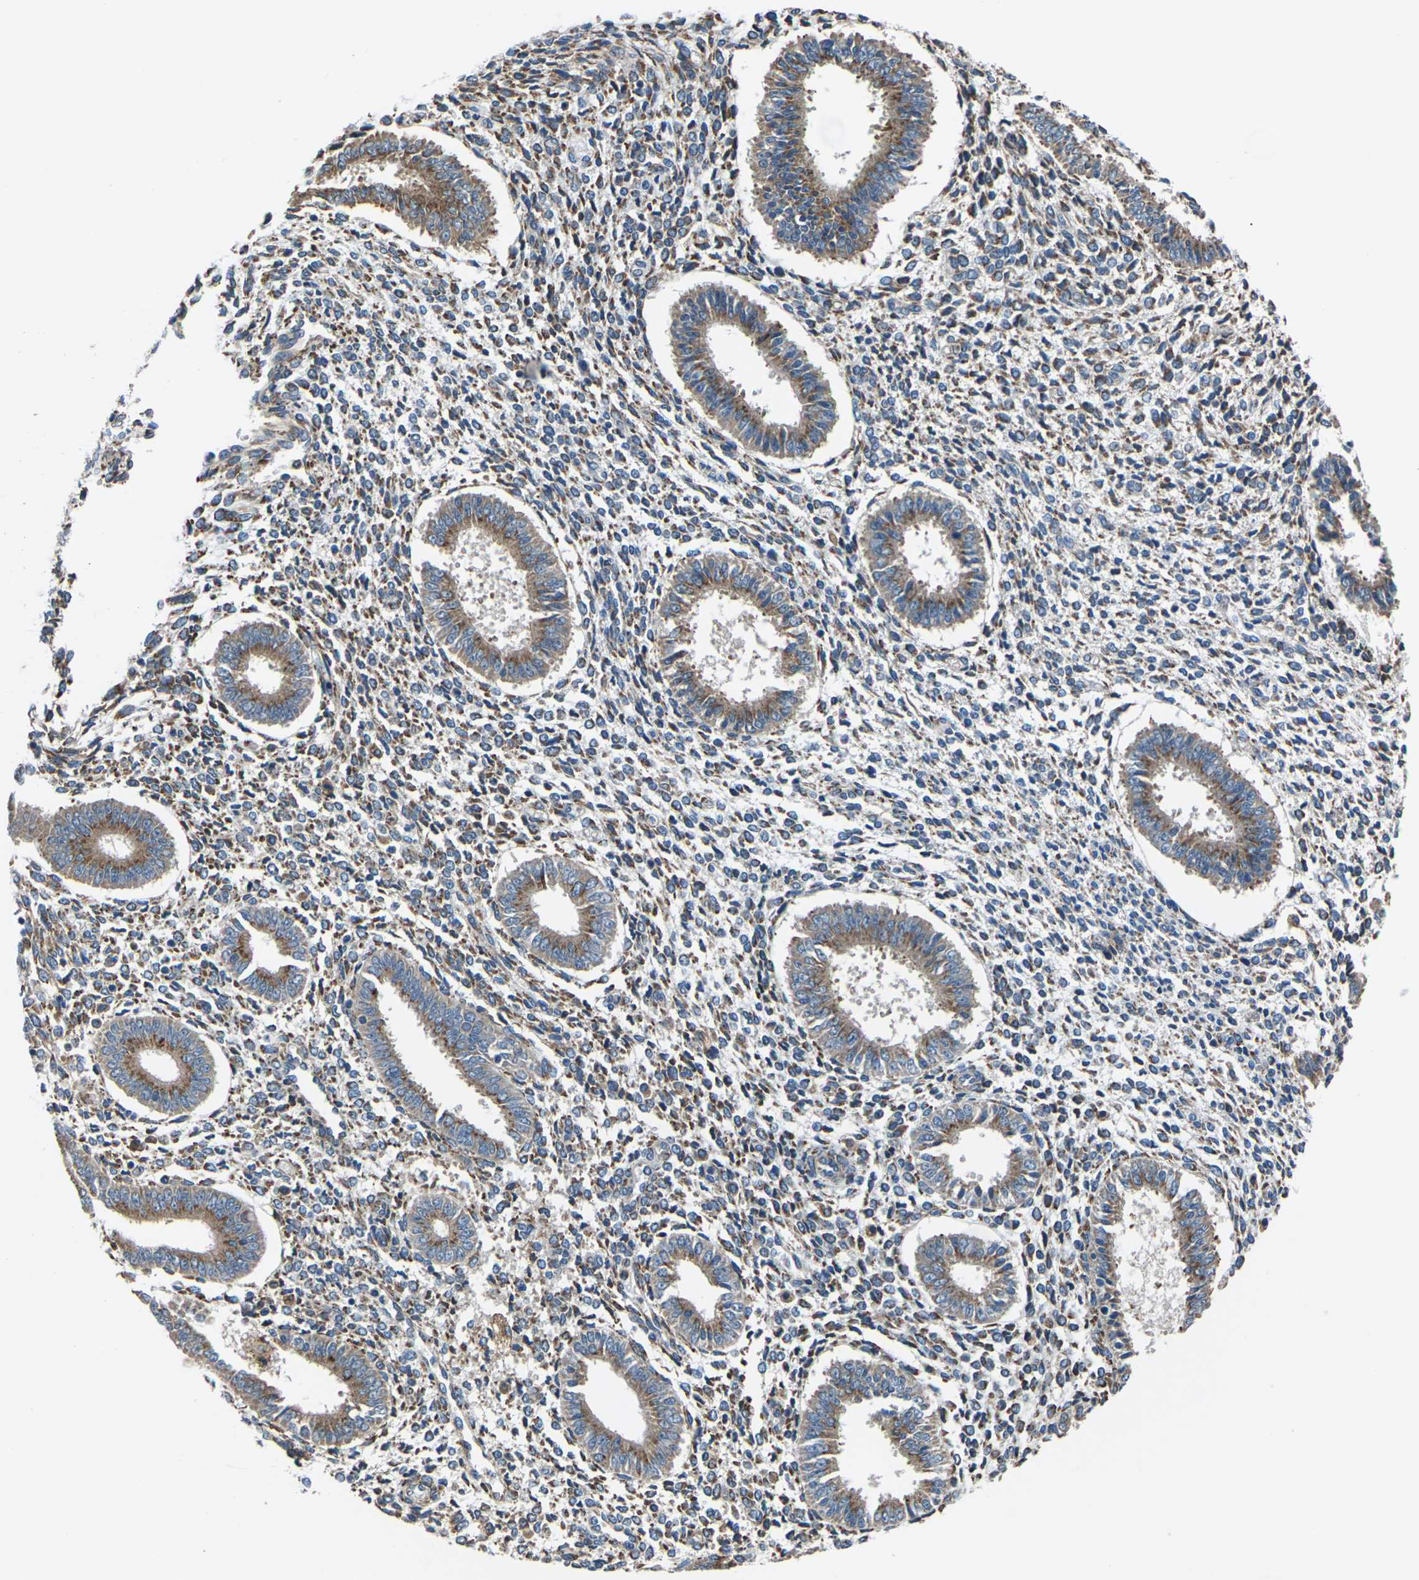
{"staining": {"intensity": "moderate", "quantity": "25%-75%", "location": "cytoplasmic/membranous"}, "tissue": "endometrium", "cell_type": "Cells in endometrial stroma", "image_type": "normal", "snomed": [{"axis": "morphology", "description": "Normal tissue, NOS"}, {"axis": "topography", "description": "Endometrium"}], "caption": "There is medium levels of moderate cytoplasmic/membranous expression in cells in endometrial stroma of normal endometrium, as demonstrated by immunohistochemical staining (brown color).", "gene": "GABRP", "patient": {"sex": "female", "age": 35}}